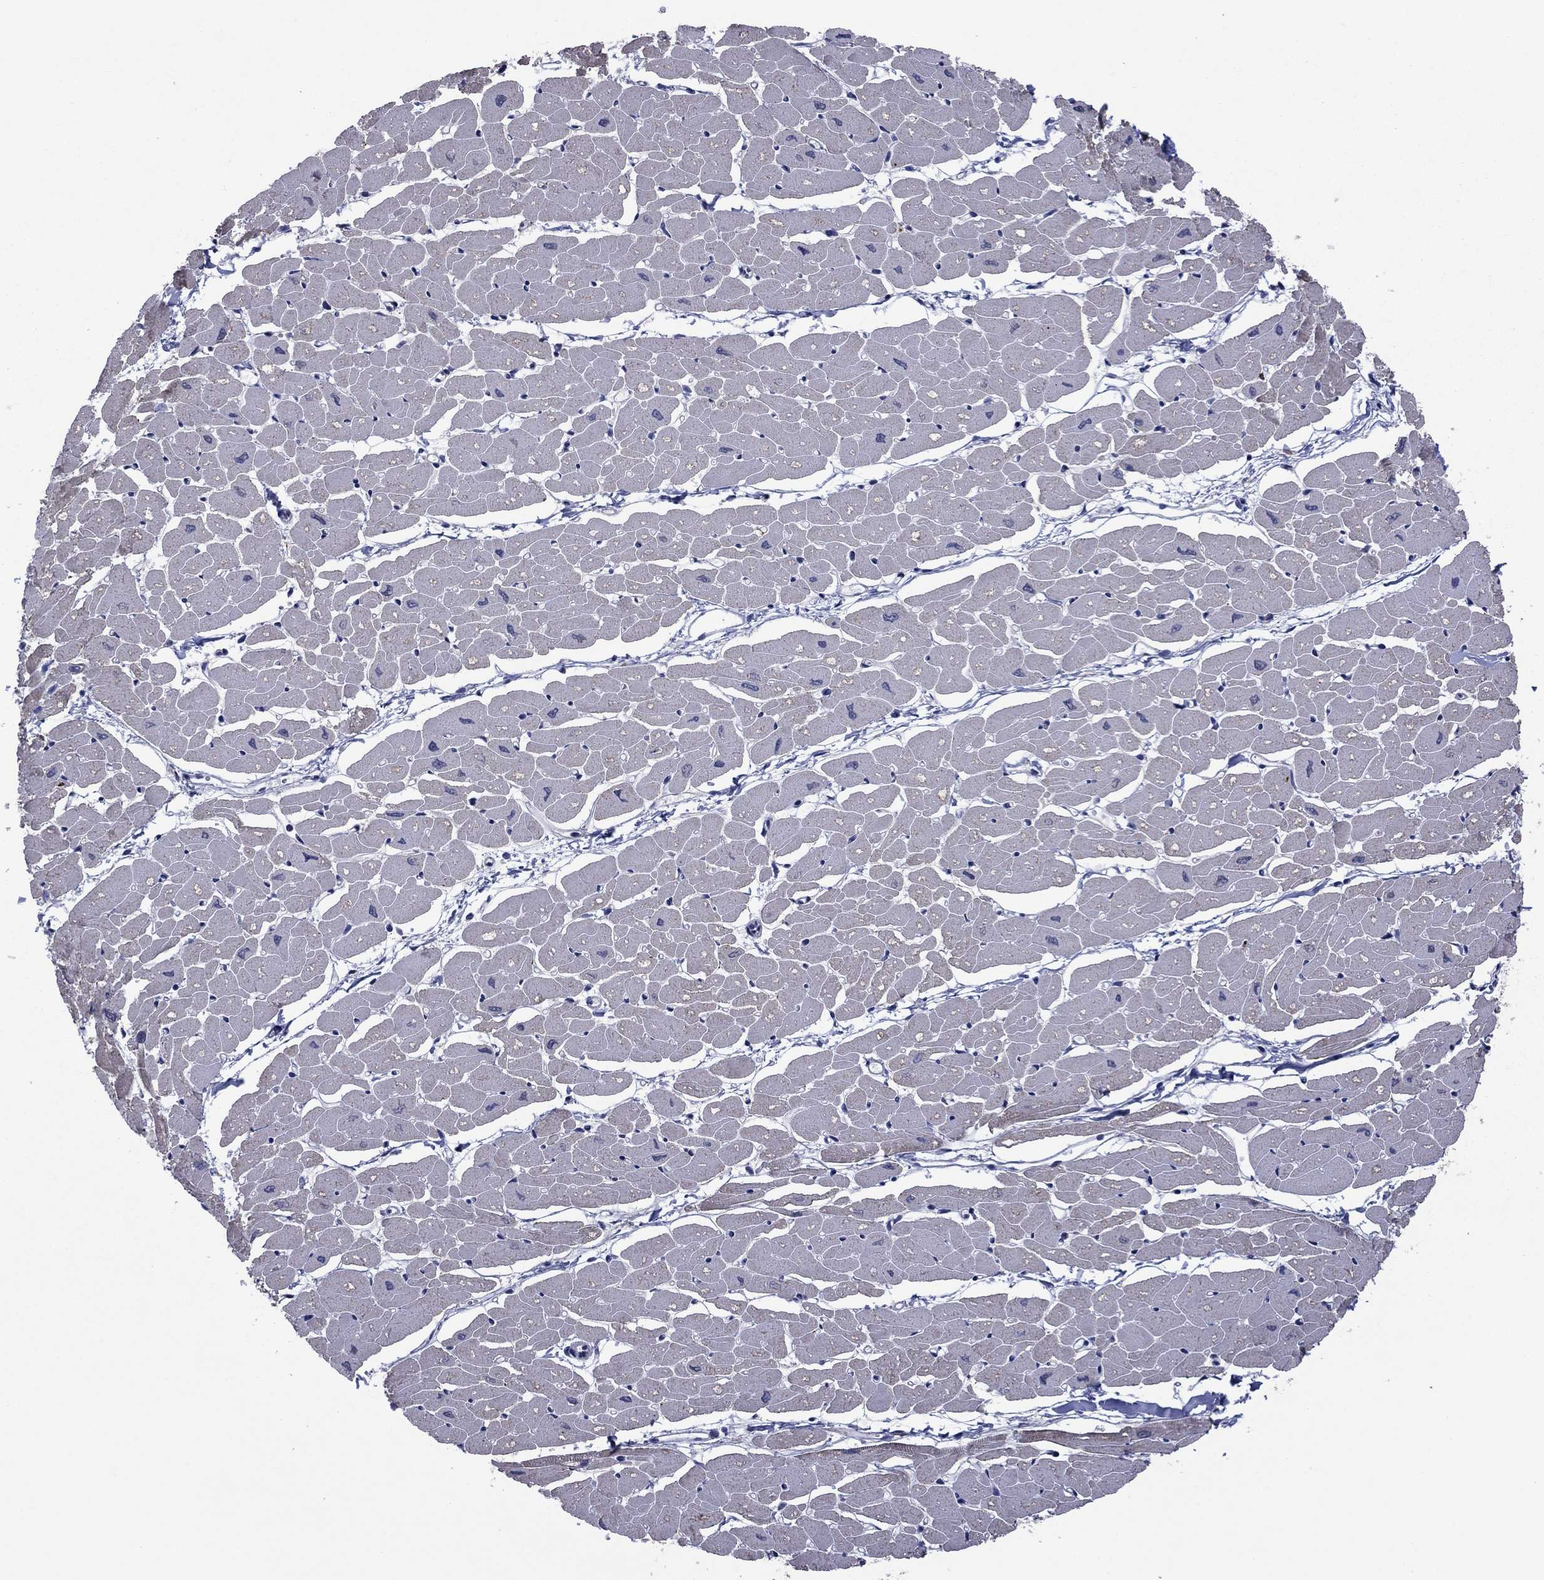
{"staining": {"intensity": "negative", "quantity": "none", "location": "none"}, "tissue": "heart muscle", "cell_type": "Cardiomyocytes", "image_type": "normal", "snomed": [{"axis": "morphology", "description": "Normal tissue, NOS"}, {"axis": "topography", "description": "Heart"}], "caption": "The image displays no significant expression in cardiomyocytes of heart muscle.", "gene": "CDCA5", "patient": {"sex": "male", "age": 57}}